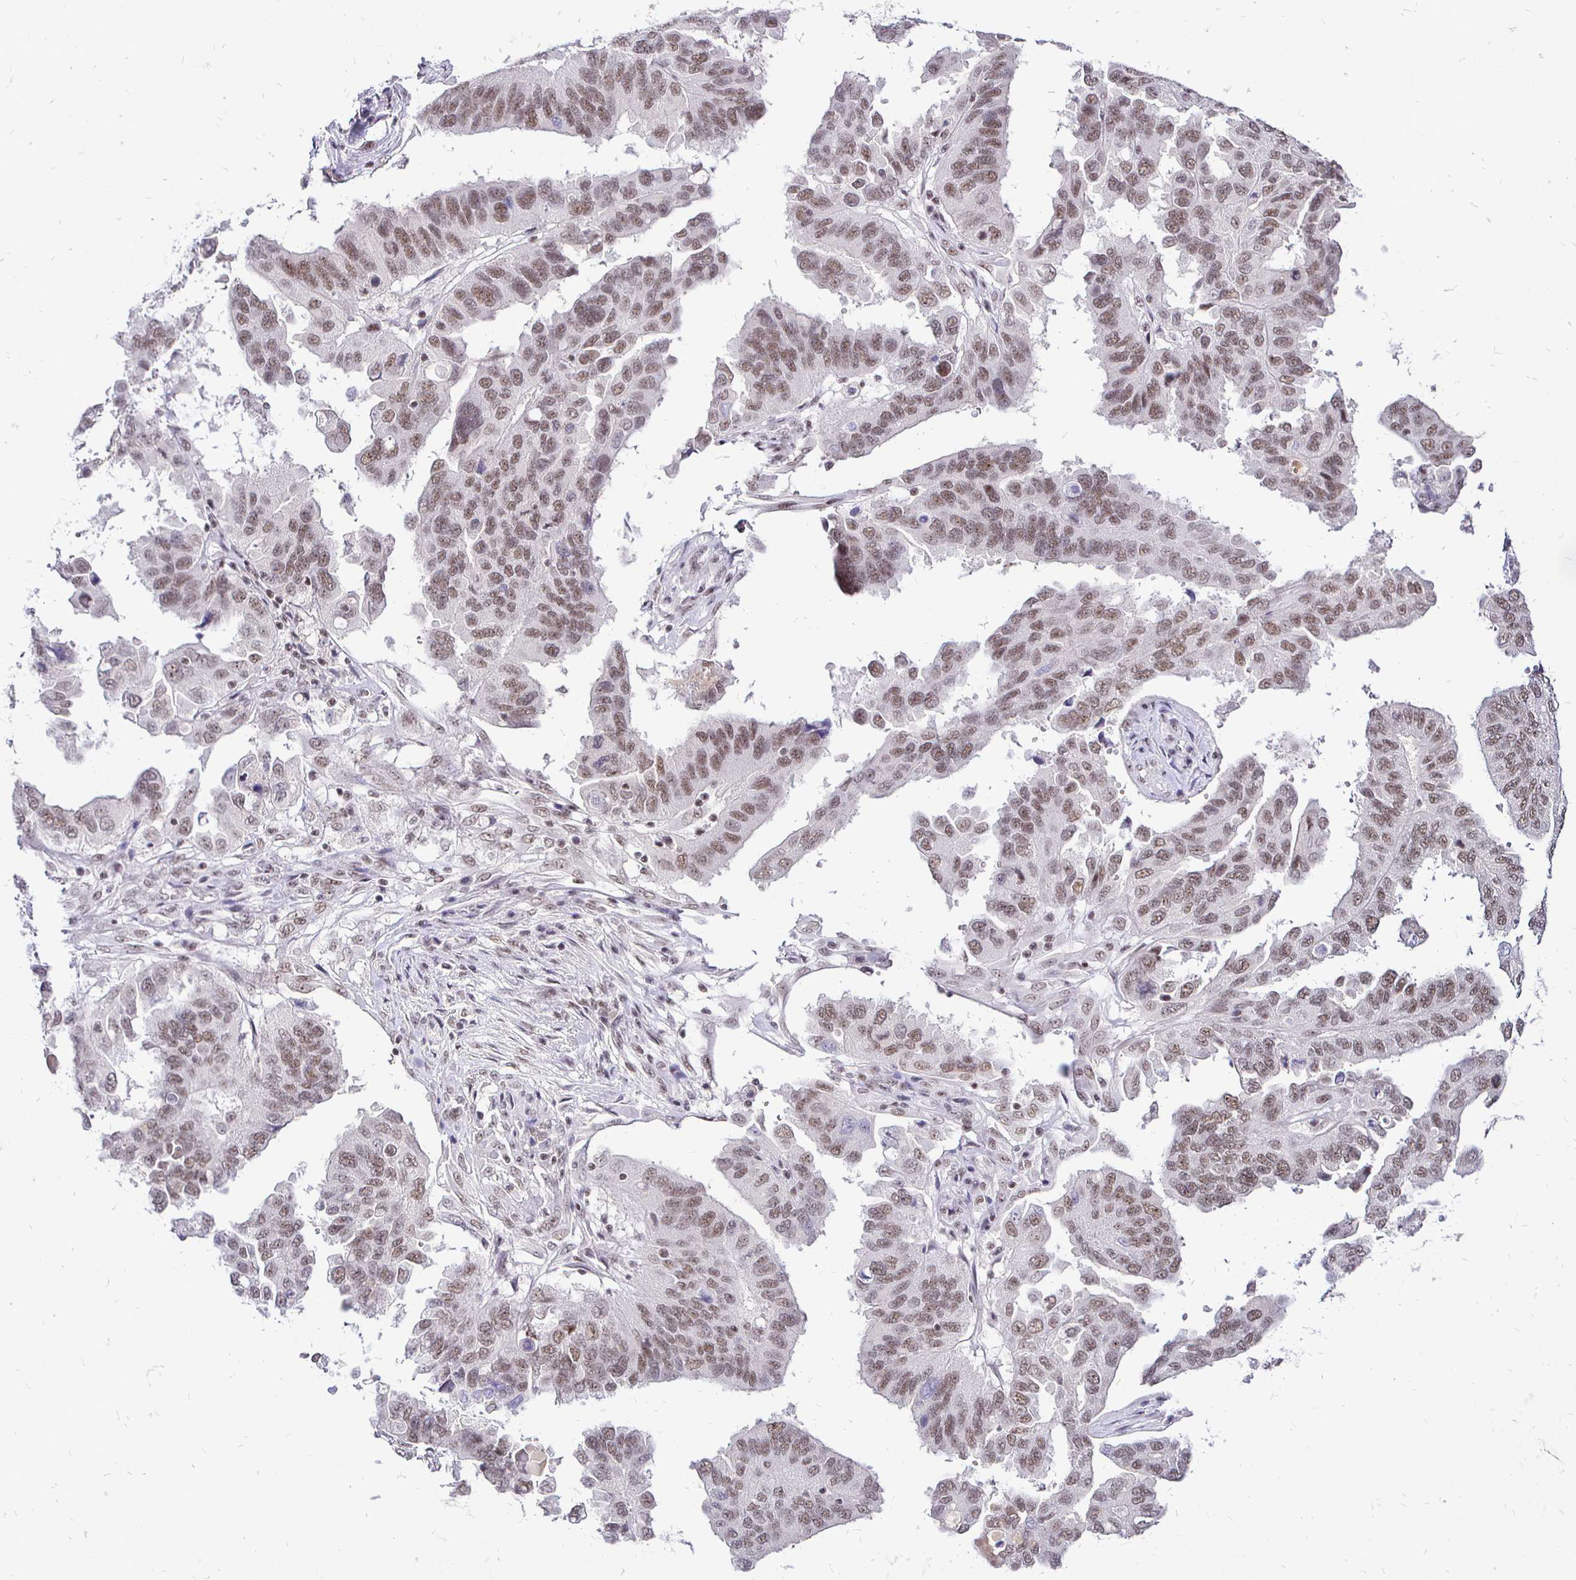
{"staining": {"intensity": "moderate", "quantity": ">75%", "location": "nuclear"}, "tissue": "ovarian cancer", "cell_type": "Tumor cells", "image_type": "cancer", "snomed": [{"axis": "morphology", "description": "Cystadenocarcinoma, serous, NOS"}, {"axis": "topography", "description": "Ovary"}], "caption": "This photomicrograph demonstrates ovarian cancer (serous cystadenocarcinoma) stained with immunohistochemistry (IHC) to label a protein in brown. The nuclear of tumor cells show moderate positivity for the protein. Nuclei are counter-stained blue.", "gene": "SIN3A", "patient": {"sex": "female", "age": 79}}